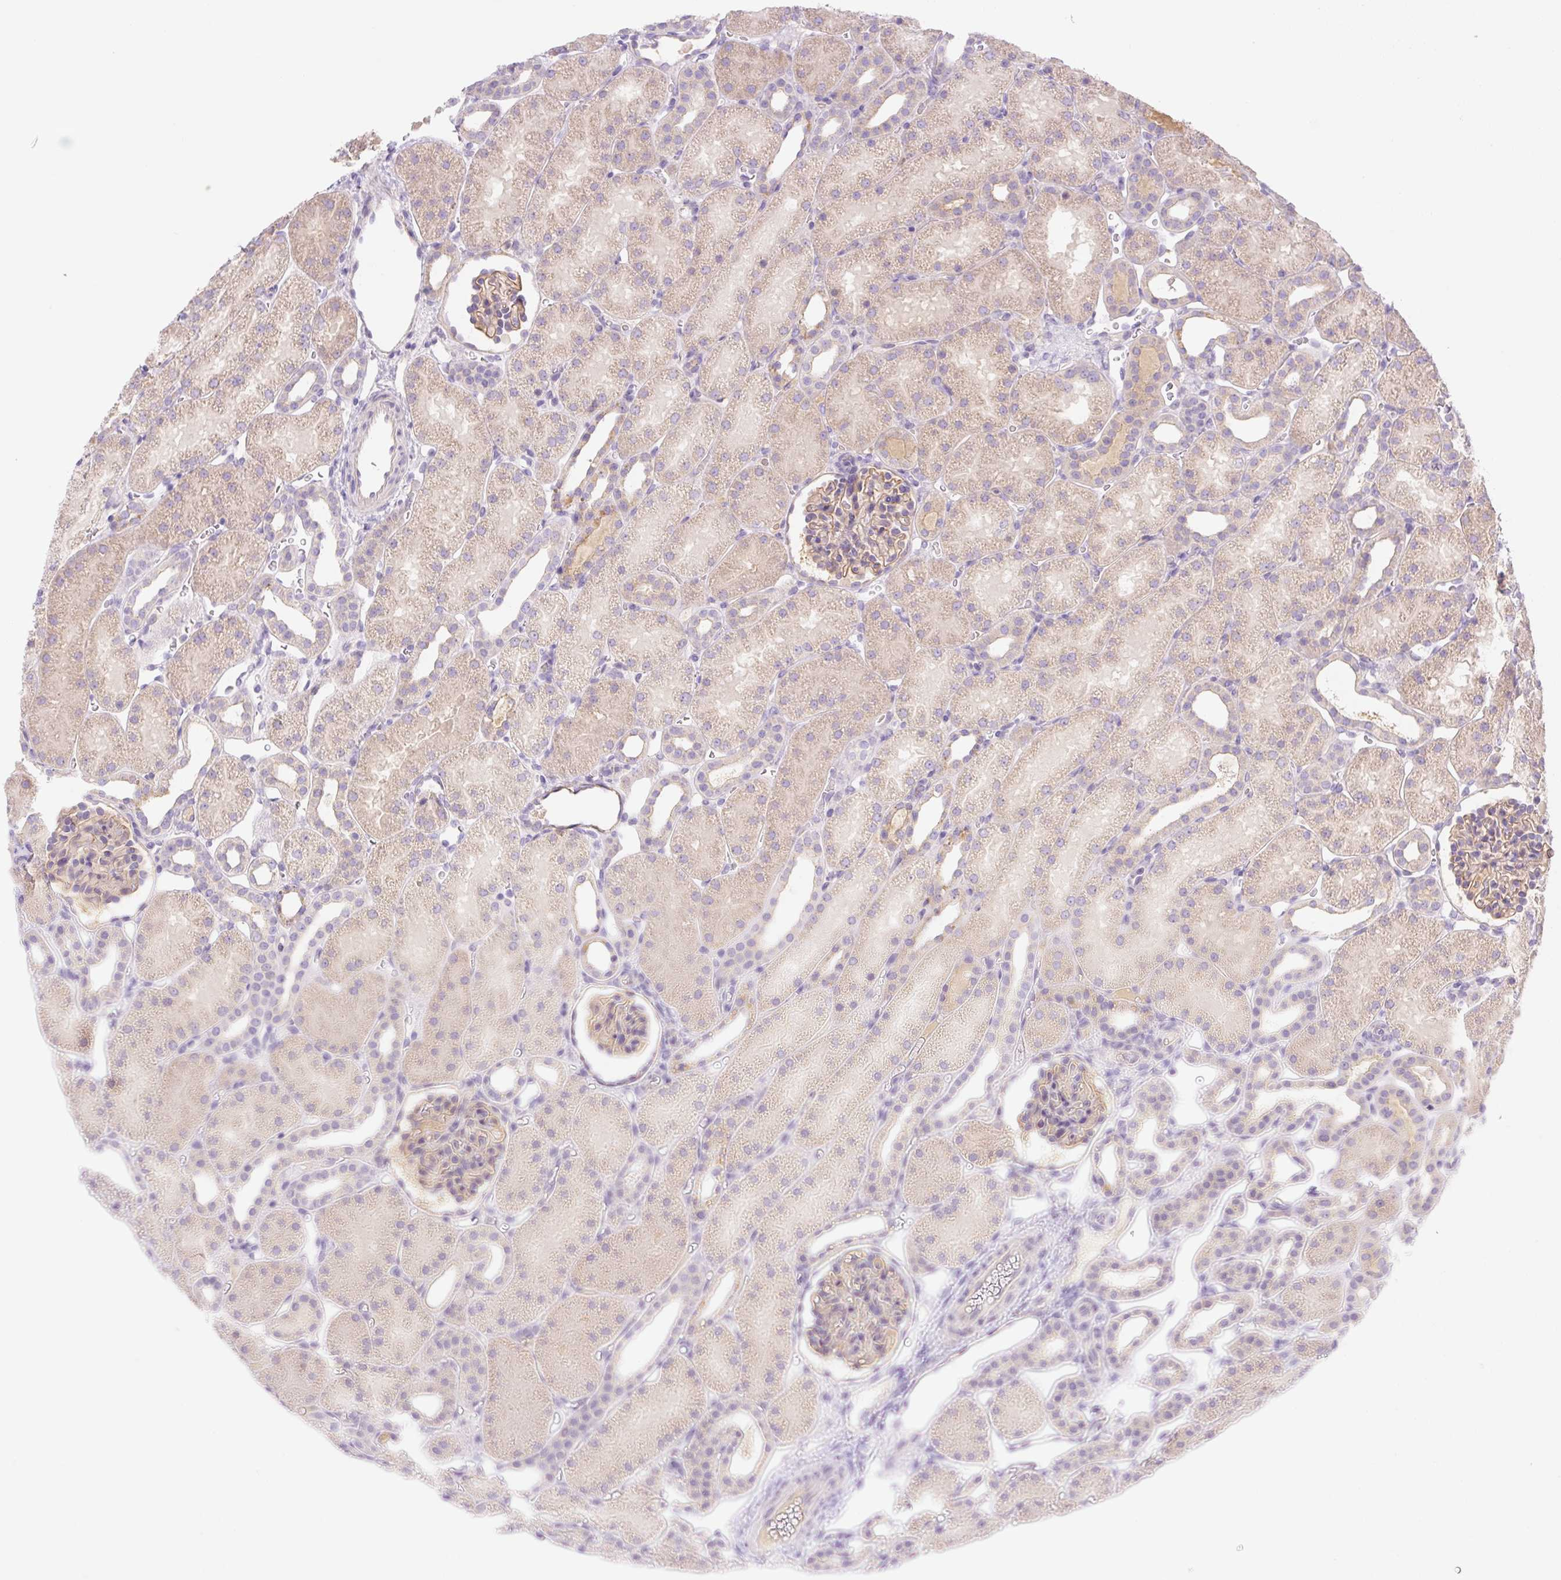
{"staining": {"intensity": "weak", "quantity": "25%-75%", "location": "cytoplasmic/membranous"}, "tissue": "kidney", "cell_type": "Cells in glomeruli", "image_type": "normal", "snomed": [{"axis": "morphology", "description": "Normal tissue, NOS"}, {"axis": "topography", "description": "Kidney"}], "caption": "Immunohistochemical staining of unremarkable human kidney demonstrates weak cytoplasmic/membranous protein staining in about 25%-75% of cells in glomeruli.", "gene": "DENND5A", "patient": {"sex": "male", "age": 2}}